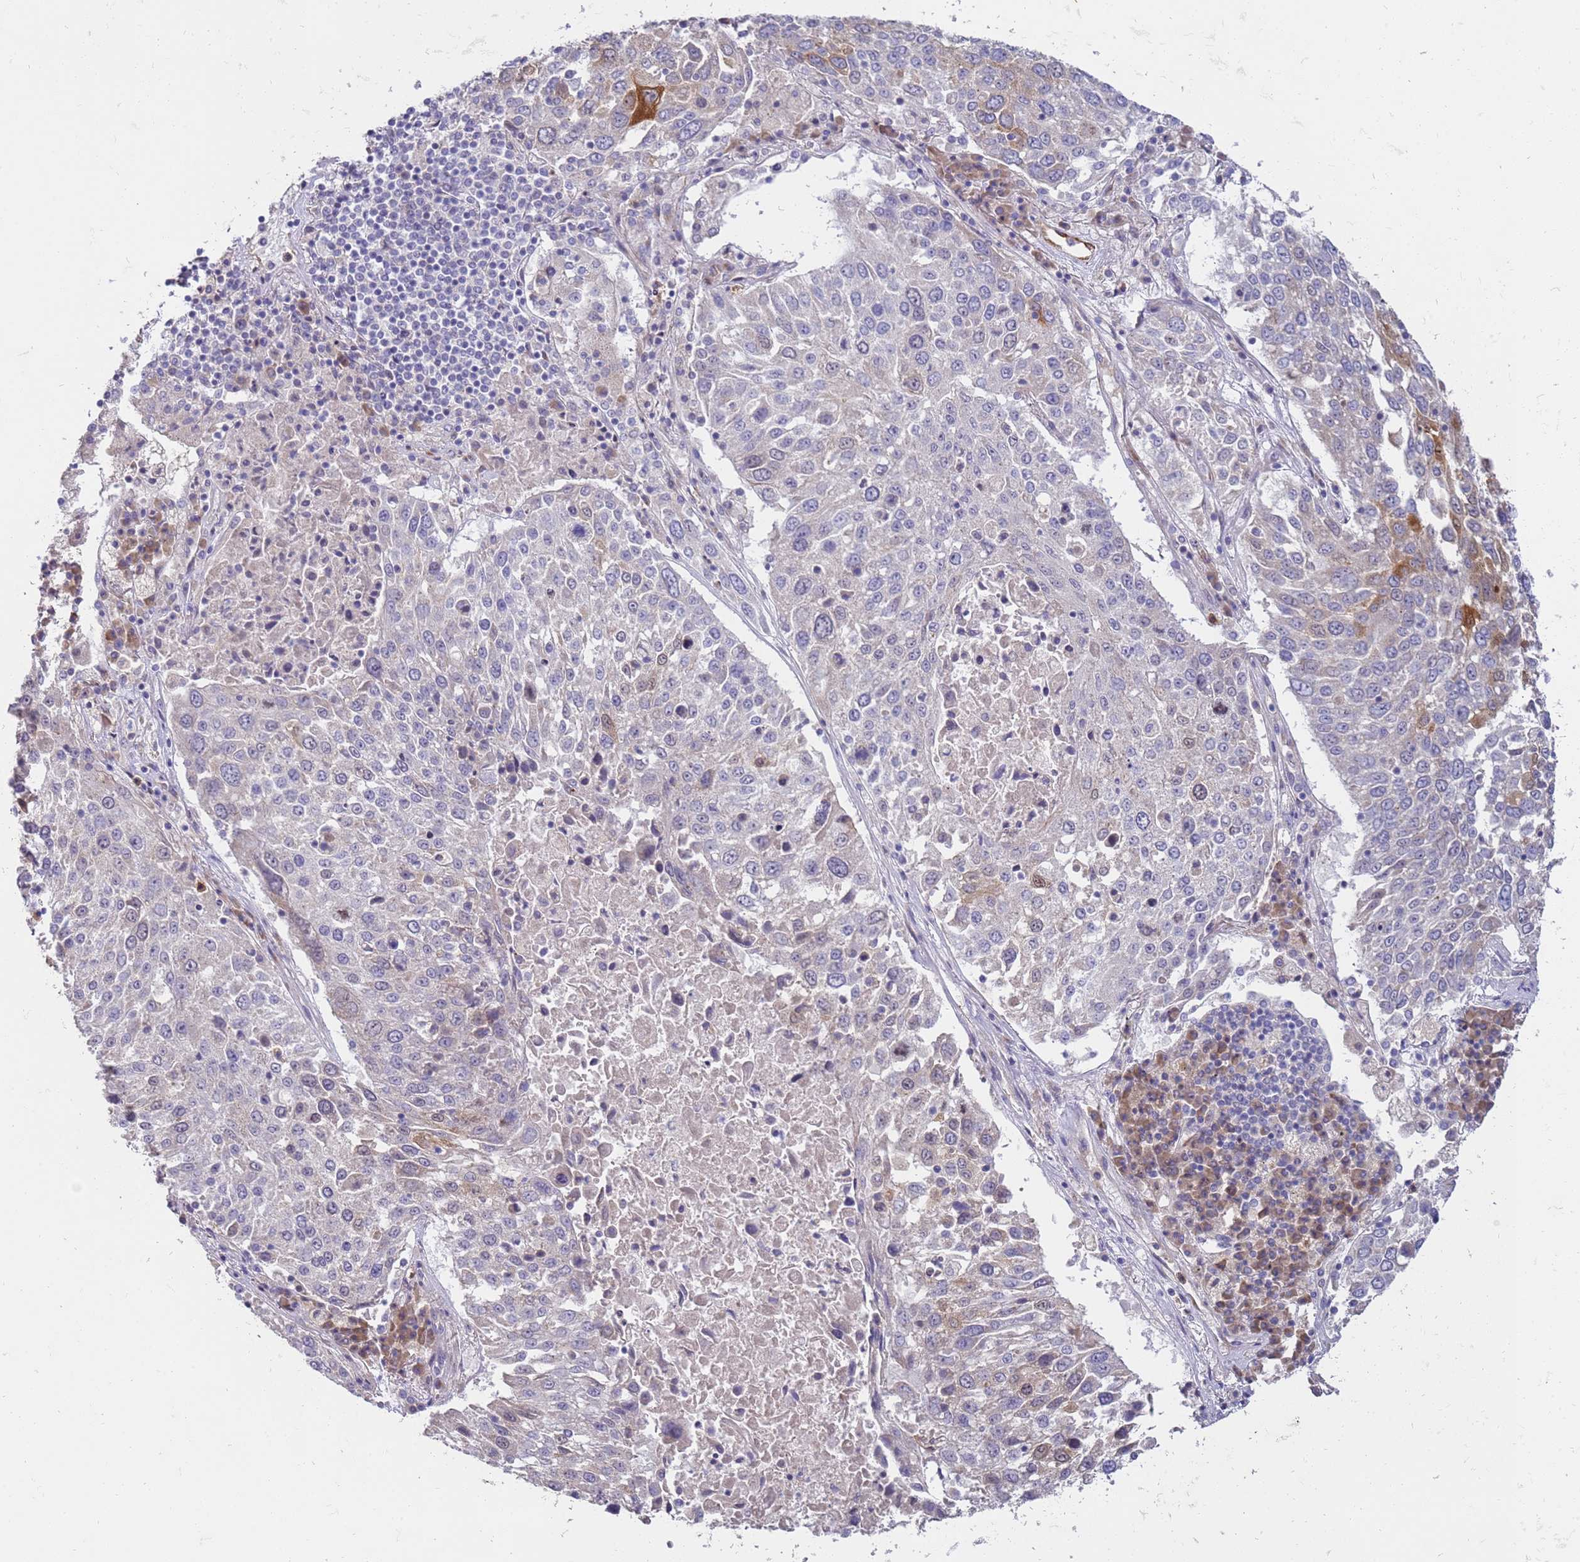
{"staining": {"intensity": "strong", "quantity": "<25%", "location": "cytoplasmic/membranous,nuclear"}, "tissue": "lung cancer", "cell_type": "Tumor cells", "image_type": "cancer", "snomed": [{"axis": "morphology", "description": "Squamous cell carcinoma, NOS"}, {"axis": "topography", "description": "Lung"}], "caption": "DAB immunohistochemical staining of human lung cancer (squamous cell carcinoma) shows strong cytoplasmic/membranous and nuclear protein staining in about <25% of tumor cells.", "gene": "NMUR2", "patient": {"sex": "male", "age": 65}}